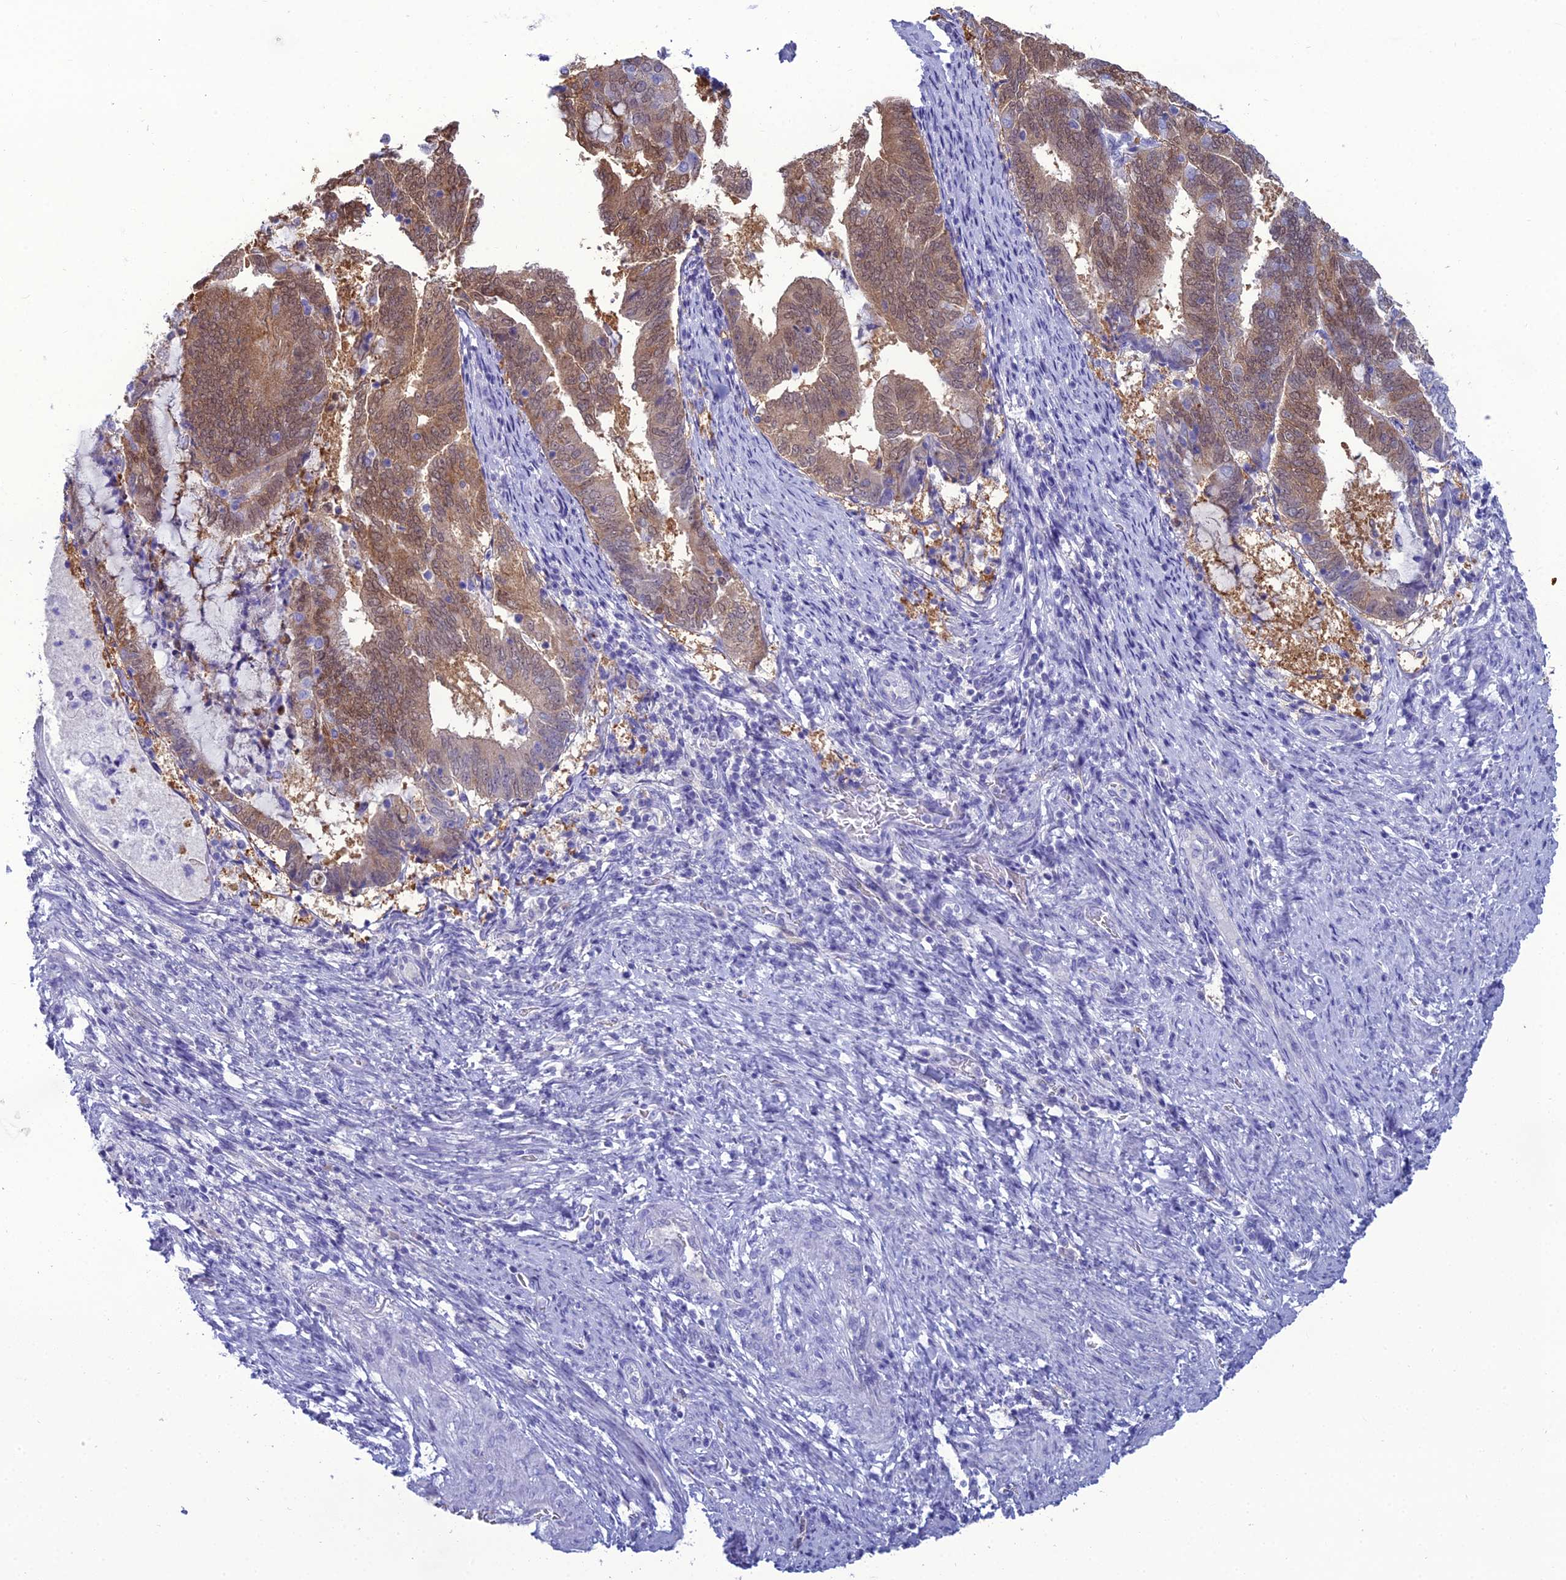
{"staining": {"intensity": "moderate", "quantity": ">75%", "location": "cytoplasmic/membranous"}, "tissue": "endometrial cancer", "cell_type": "Tumor cells", "image_type": "cancer", "snomed": [{"axis": "morphology", "description": "Adenocarcinoma, NOS"}, {"axis": "topography", "description": "Endometrium"}], "caption": "There is medium levels of moderate cytoplasmic/membranous positivity in tumor cells of endometrial adenocarcinoma, as demonstrated by immunohistochemical staining (brown color).", "gene": "GNPNAT1", "patient": {"sex": "female", "age": 80}}